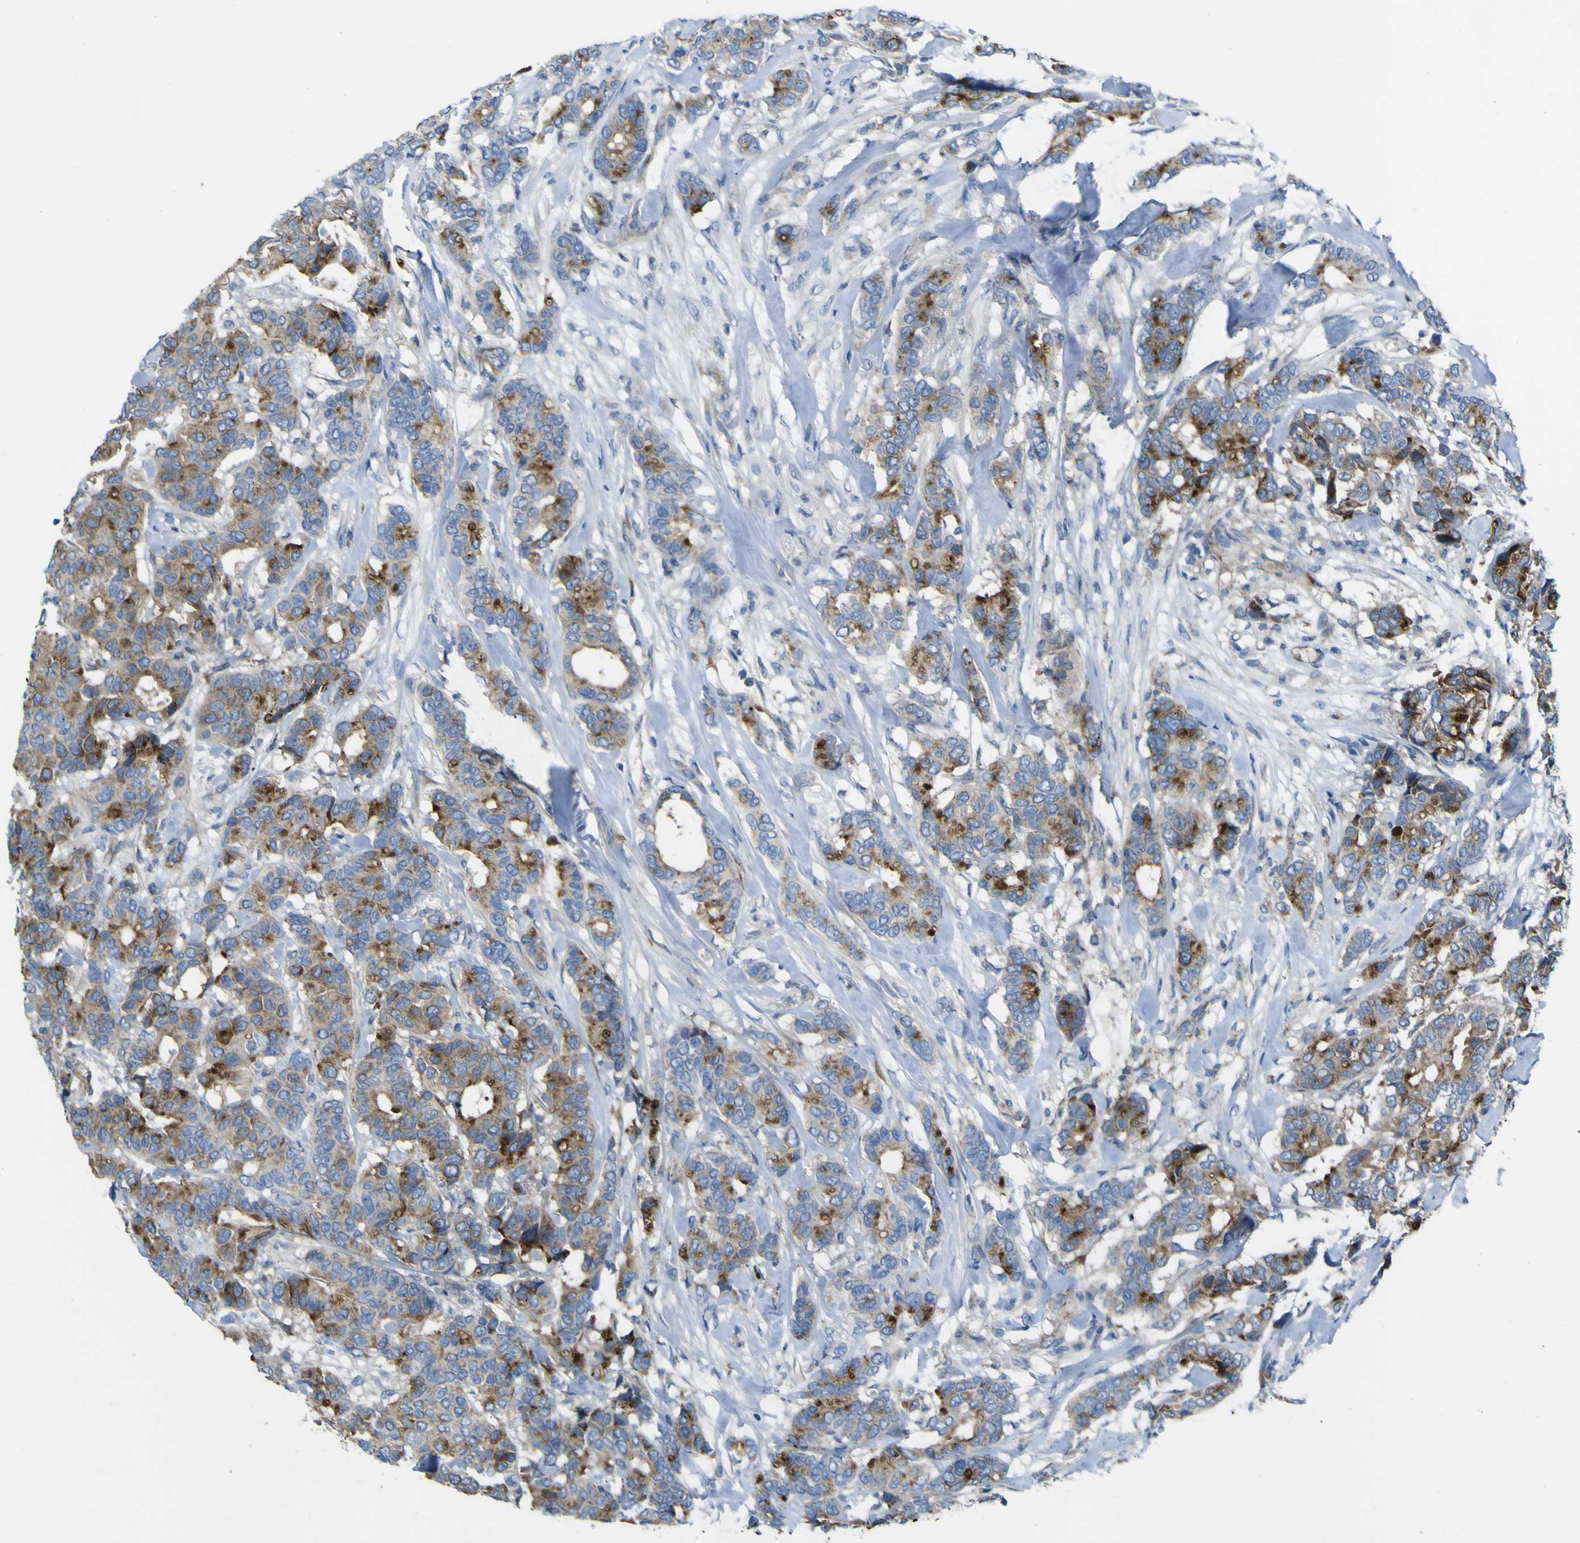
{"staining": {"intensity": "strong", "quantity": ">75%", "location": "cytoplasmic/membranous"}, "tissue": "breast cancer", "cell_type": "Tumor cells", "image_type": "cancer", "snomed": [{"axis": "morphology", "description": "Duct carcinoma"}, {"axis": "topography", "description": "Breast"}], "caption": "Breast cancer was stained to show a protein in brown. There is high levels of strong cytoplasmic/membranous positivity in approximately >75% of tumor cells.", "gene": "CST3", "patient": {"sex": "female", "age": 87}}